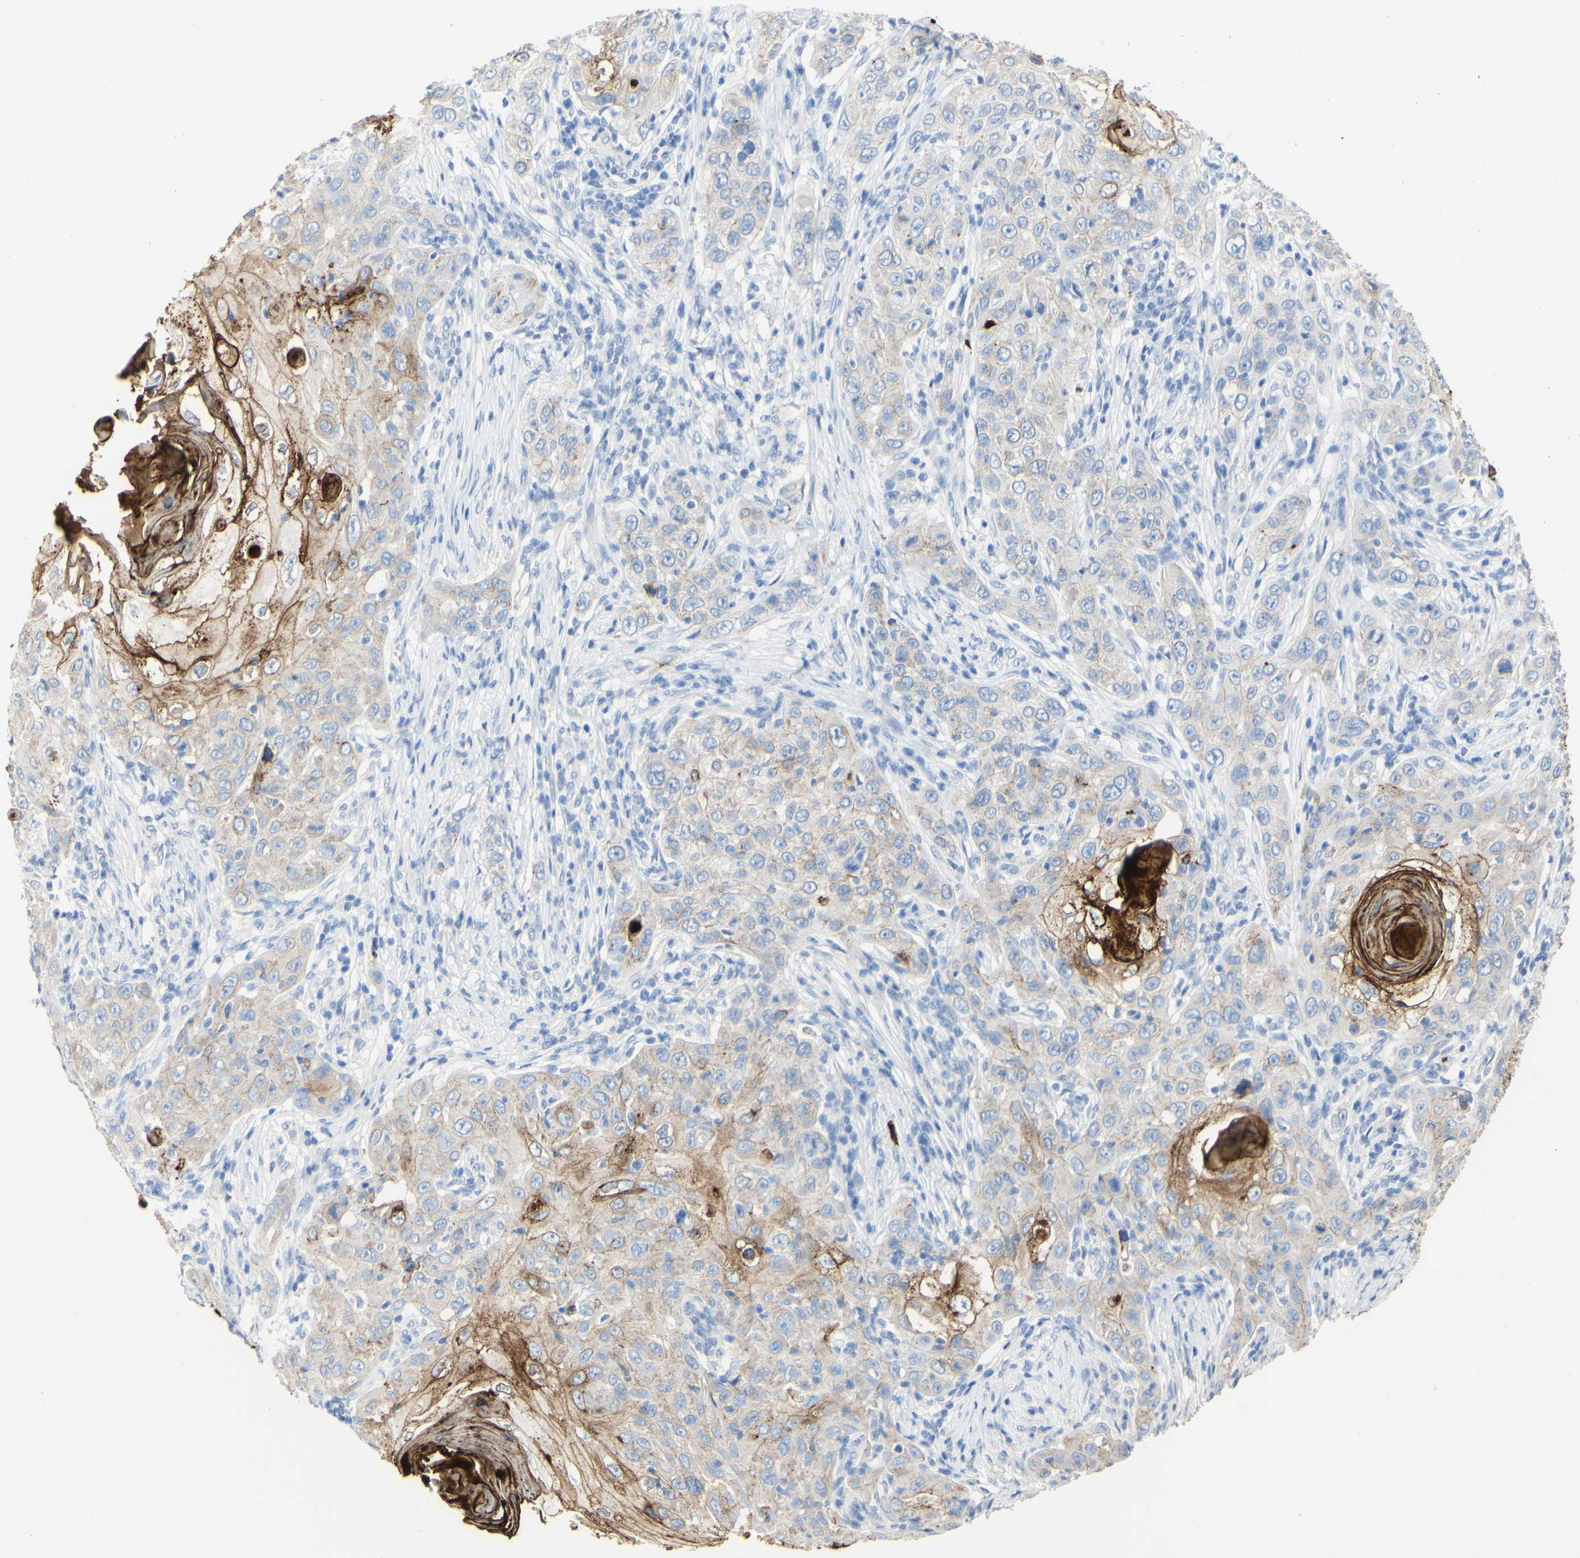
{"staining": {"intensity": "weak", "quantity": ">75%", "location": "cytoplasmic/membranous"}, "tissue": "skin cancer", "cell_type": "Tumor cells", "image_type": "cancer", "snomed": [{"axis": "morphology", "description": "Squamous cell carcinoma, NOS"}, {"axis": "topography", "description": "Skin"}], "caption": "The photomicrograph demonstrates a brown stain indicating the presence of a protein in the cytoplasmic/membranous of tumor cells in skin cancer.", "gene": "DSC2", "patient": {"sex": "female", "age": 88}}